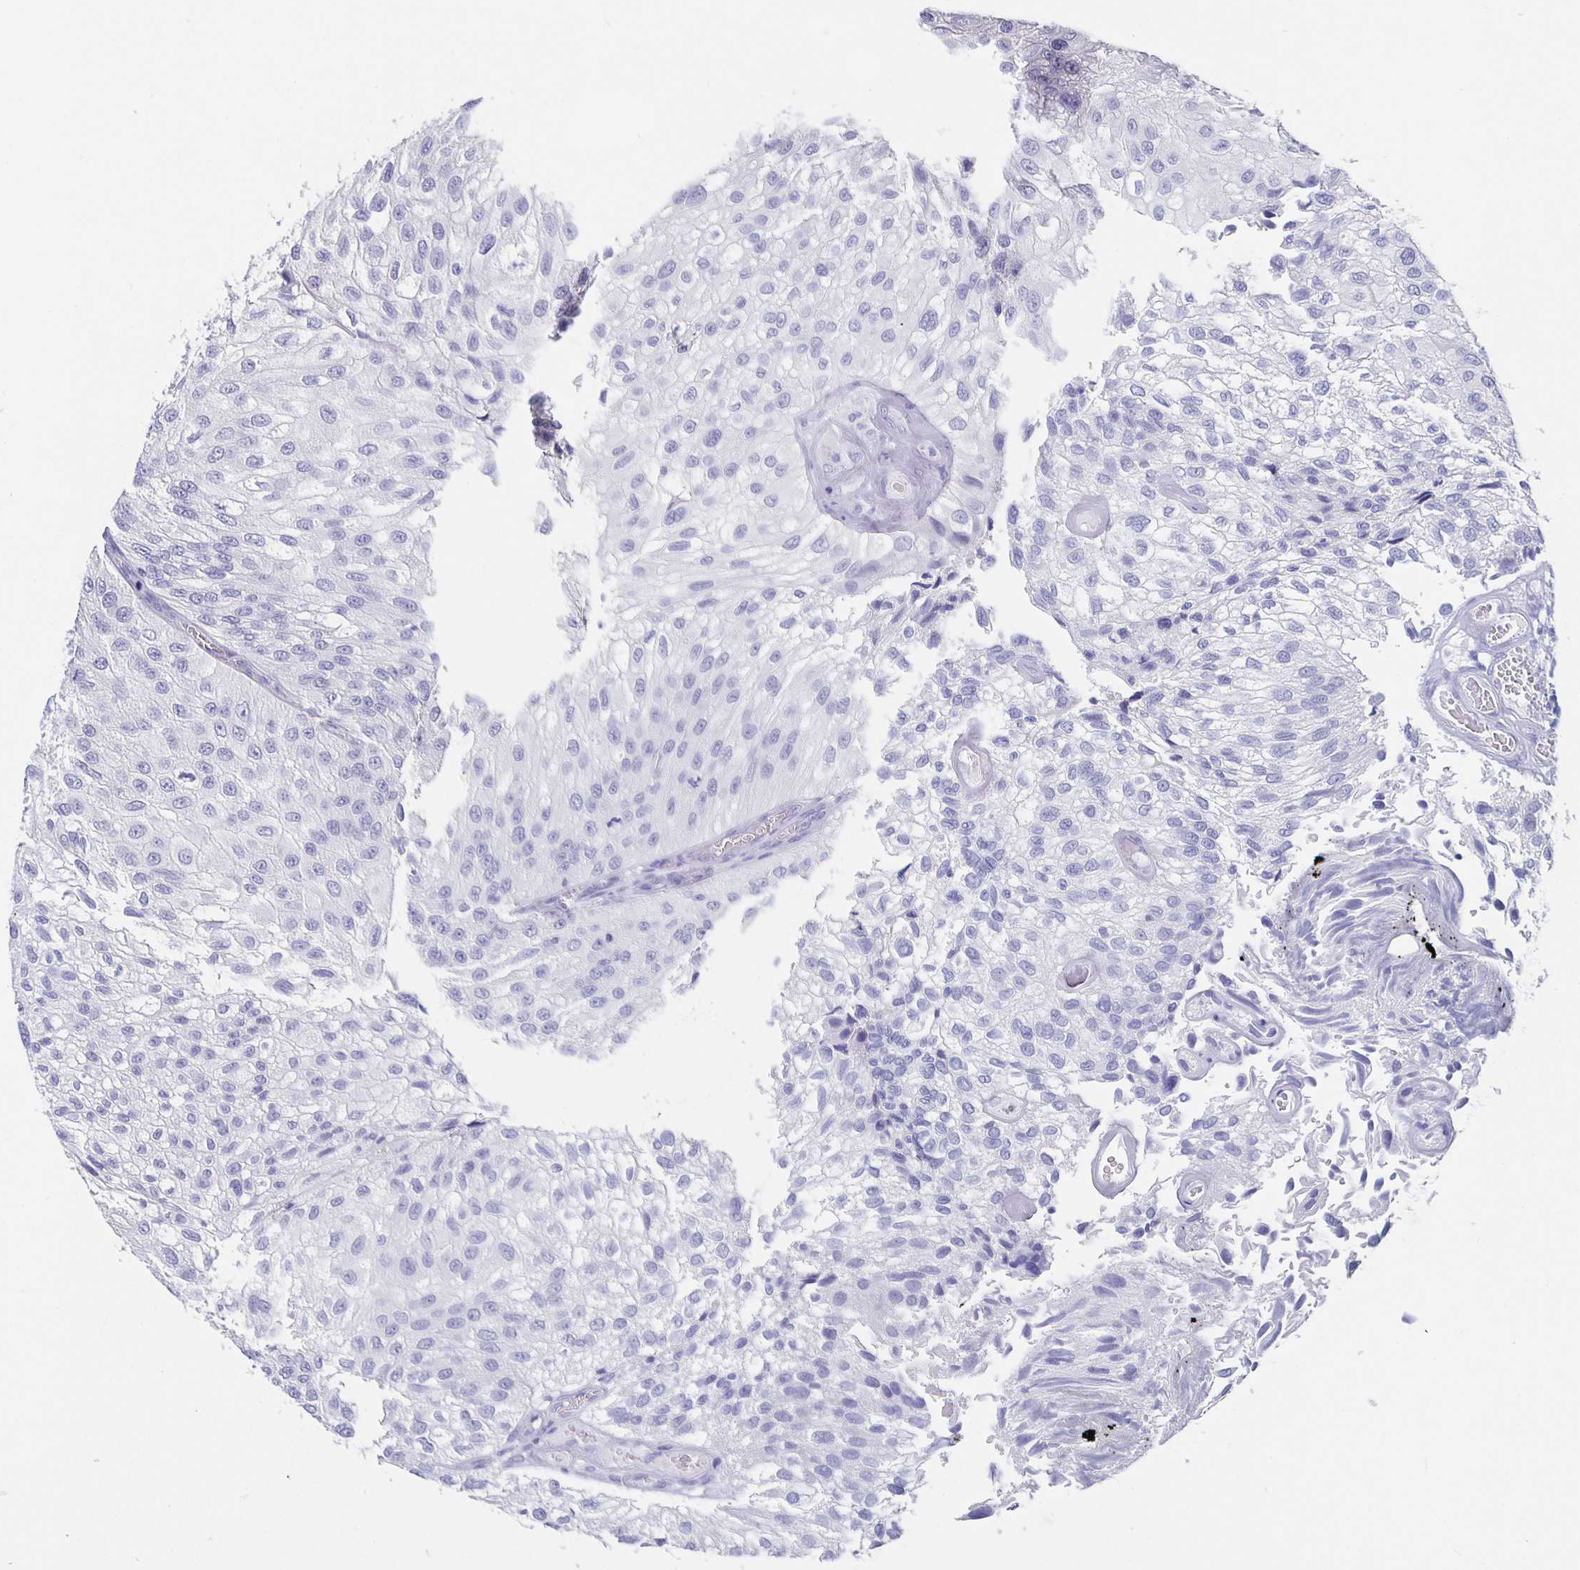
{"staining": {"intensity": "negative", "quantity": "none", "location": "none"}, "tissue": "urothelial cancer", "cell_type": "Tumor cells", "image_type": "cancer", "snomed": [{"axis": "morphology", "description": "Urothelial carcinoma, NOS"}, {"axis": "topography", "description": "Urinary bladder"}], "caption": "The micrograph displays no staining of tumor cells in transitional cell carcinoma. The staining is performed using DAB (3,3'-diaminobenzidine) brown chromogen with nuclei counter-stained in using hematoxylin.", "gene": "SATB2", "patient": {"sex": "male", "age": 87}}